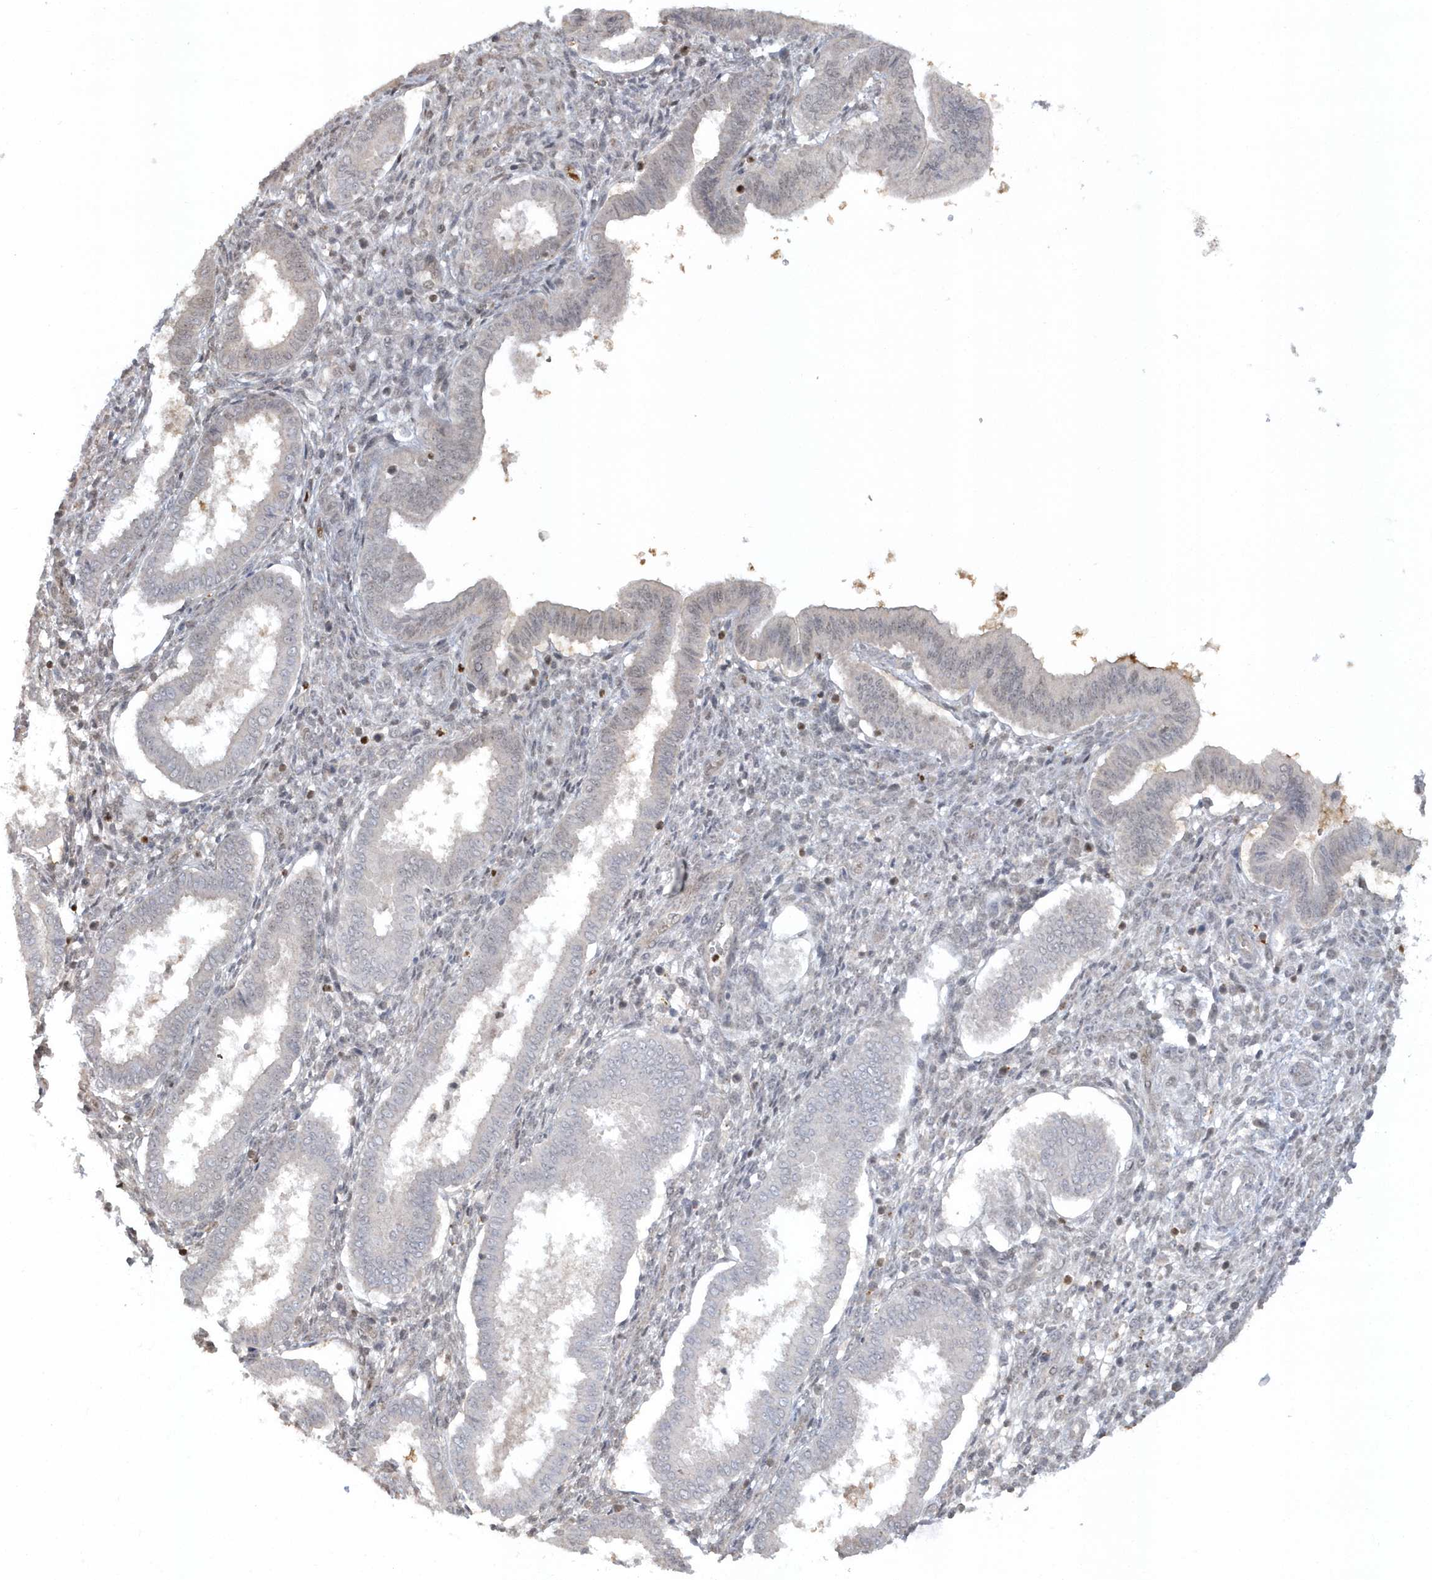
{"staining": {"intensity": "strong", "quantity": "25%-75%", "location": "nuclear"}, "tissue": "endometrium", "cell_type": "Cells in endometrial stroma", "image_type": "normal", "snomed": [{"axis": "morphology", "description": "Normal tissue, NOS"}, {"axis": "topography", "description": "Endometrium"}], "caption": "A photomicrograph of endometrium stained for a protein exhibits strong nuclear brown staining in cells in endometrial stroma. (Brightfield microscopy of DAB IHC at high magnification).", "gene": "SUMO2", "patient": {"sex": "female", "age": 24}}